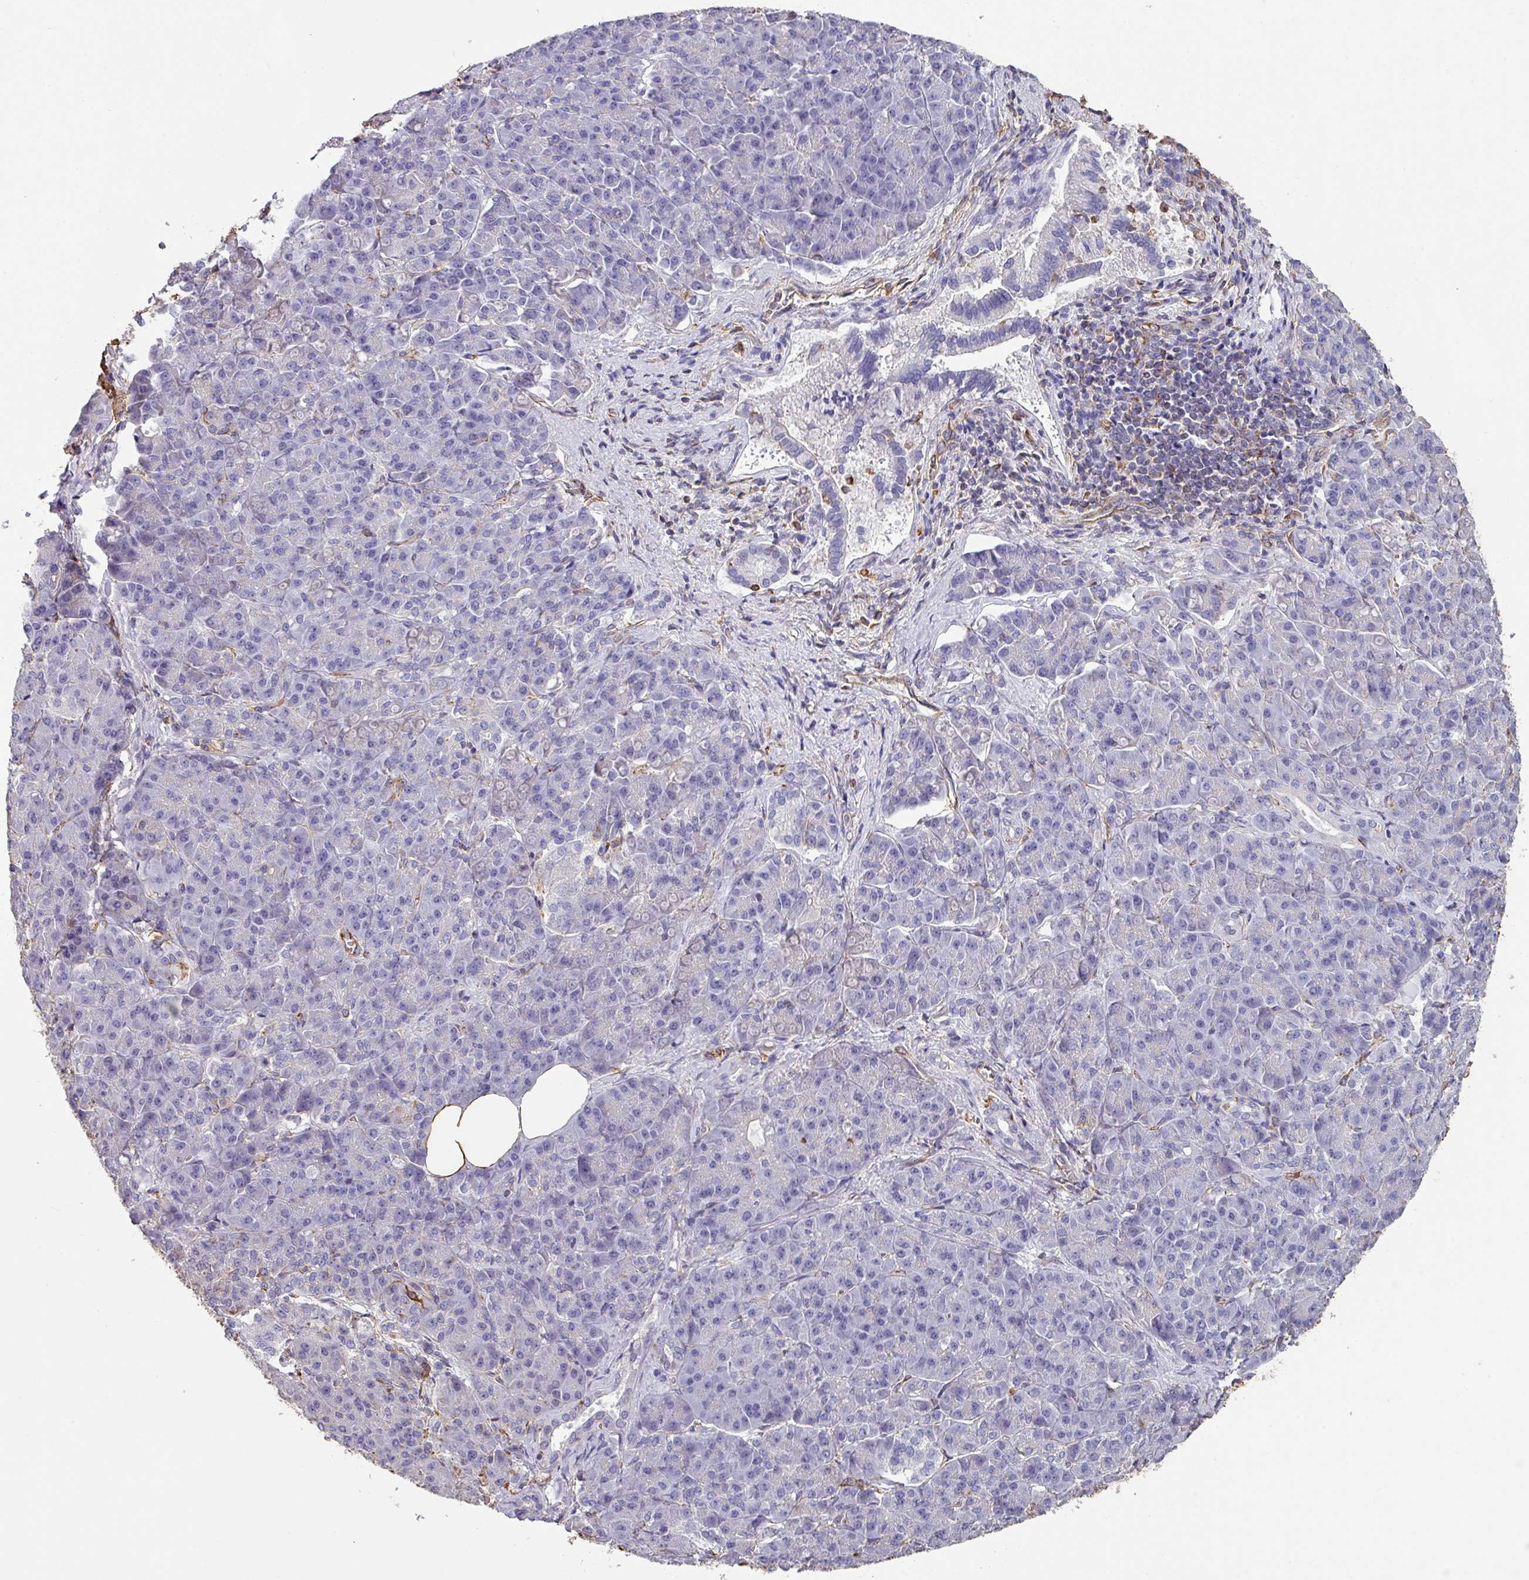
{"staining": {"intensity": "negative", "quantity": "none", "location": "none"}, "tissue": "pancreatic cancer", "cell_type": "Tumor cells", "image_type": "cancer", "snomed": [{"axis": "morphology", "description": "Adenocarcinoma, NOS"}, {"axis": "topography", "description": "Pancreas"}], "caption": "High power microscopy histopathology image of an immunohistochemistry histopathology image of pancreatic adenocarcinoma, revealing no significant expression in tumor cells. (DAB (3,3'-diaminobenzidine) immunohistochemistry, high magnification).", "gene": "ZNF280C", "patient": {"sex": "male", "age": 57}}